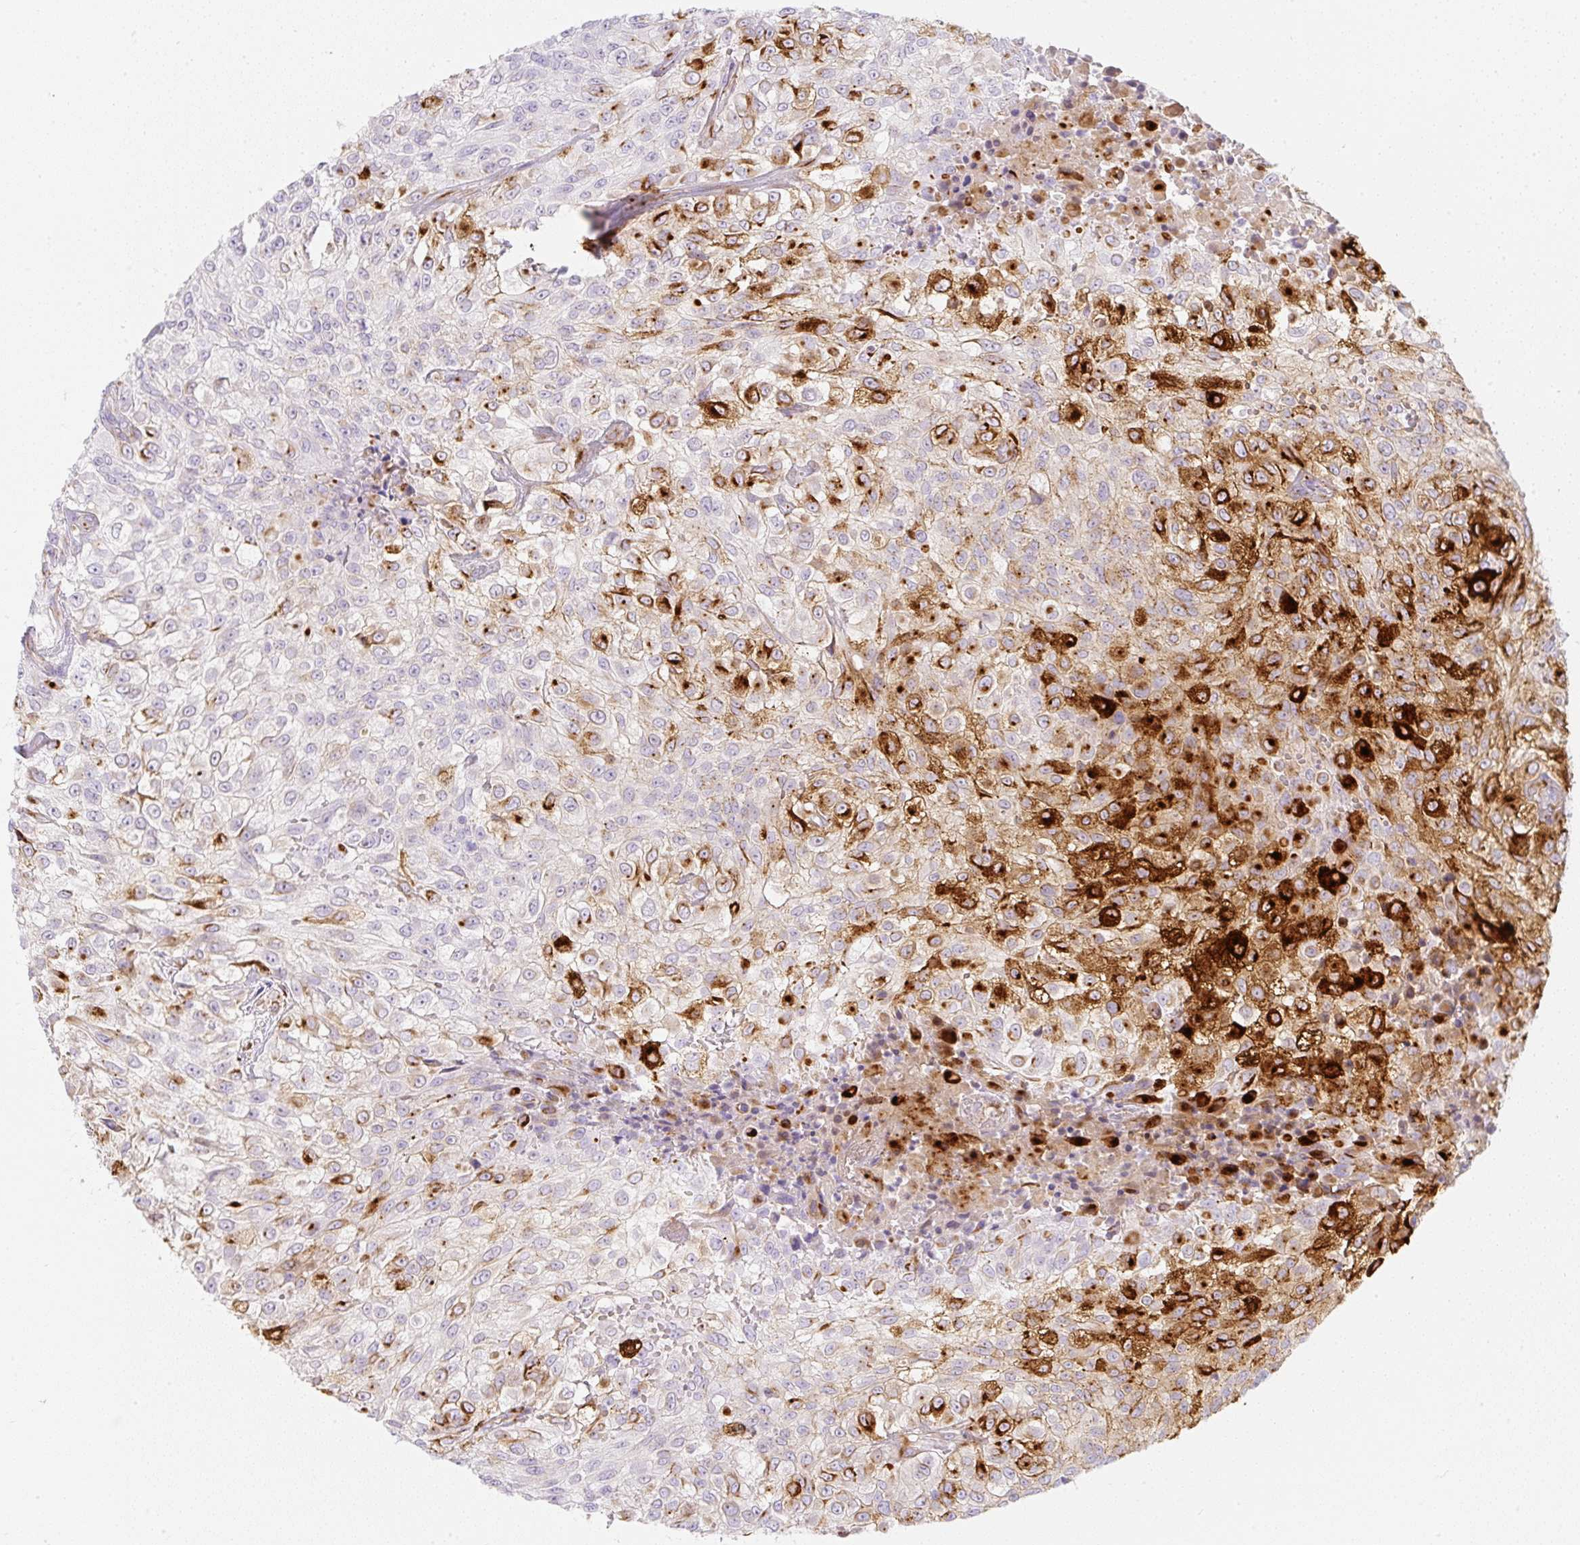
{"staining": {"intensity": "strong", "quantity": "25%-75%", "location": "cytoplasmic/membranous"}, "tissue": "urothelial cancer", "cell_type": "Tumor cells", "image_type": "cancer", "snomed": [{"axis": "morphology", "description": "Urothelial carcinoma, High grade"}, {"axis": "topography", "description": "Urinary bladder"}], "caption": "This image demonstrates urothelial cancer stained with immunohistochemistry (IHC) to label a protein in brown. The cytoplasmic/membranous of tumor cells show strong positivity for the protein. Nuclei are counter-stained blue.", "gene": "ZNF689", "patient": {"sex": "male", "age": 56}}